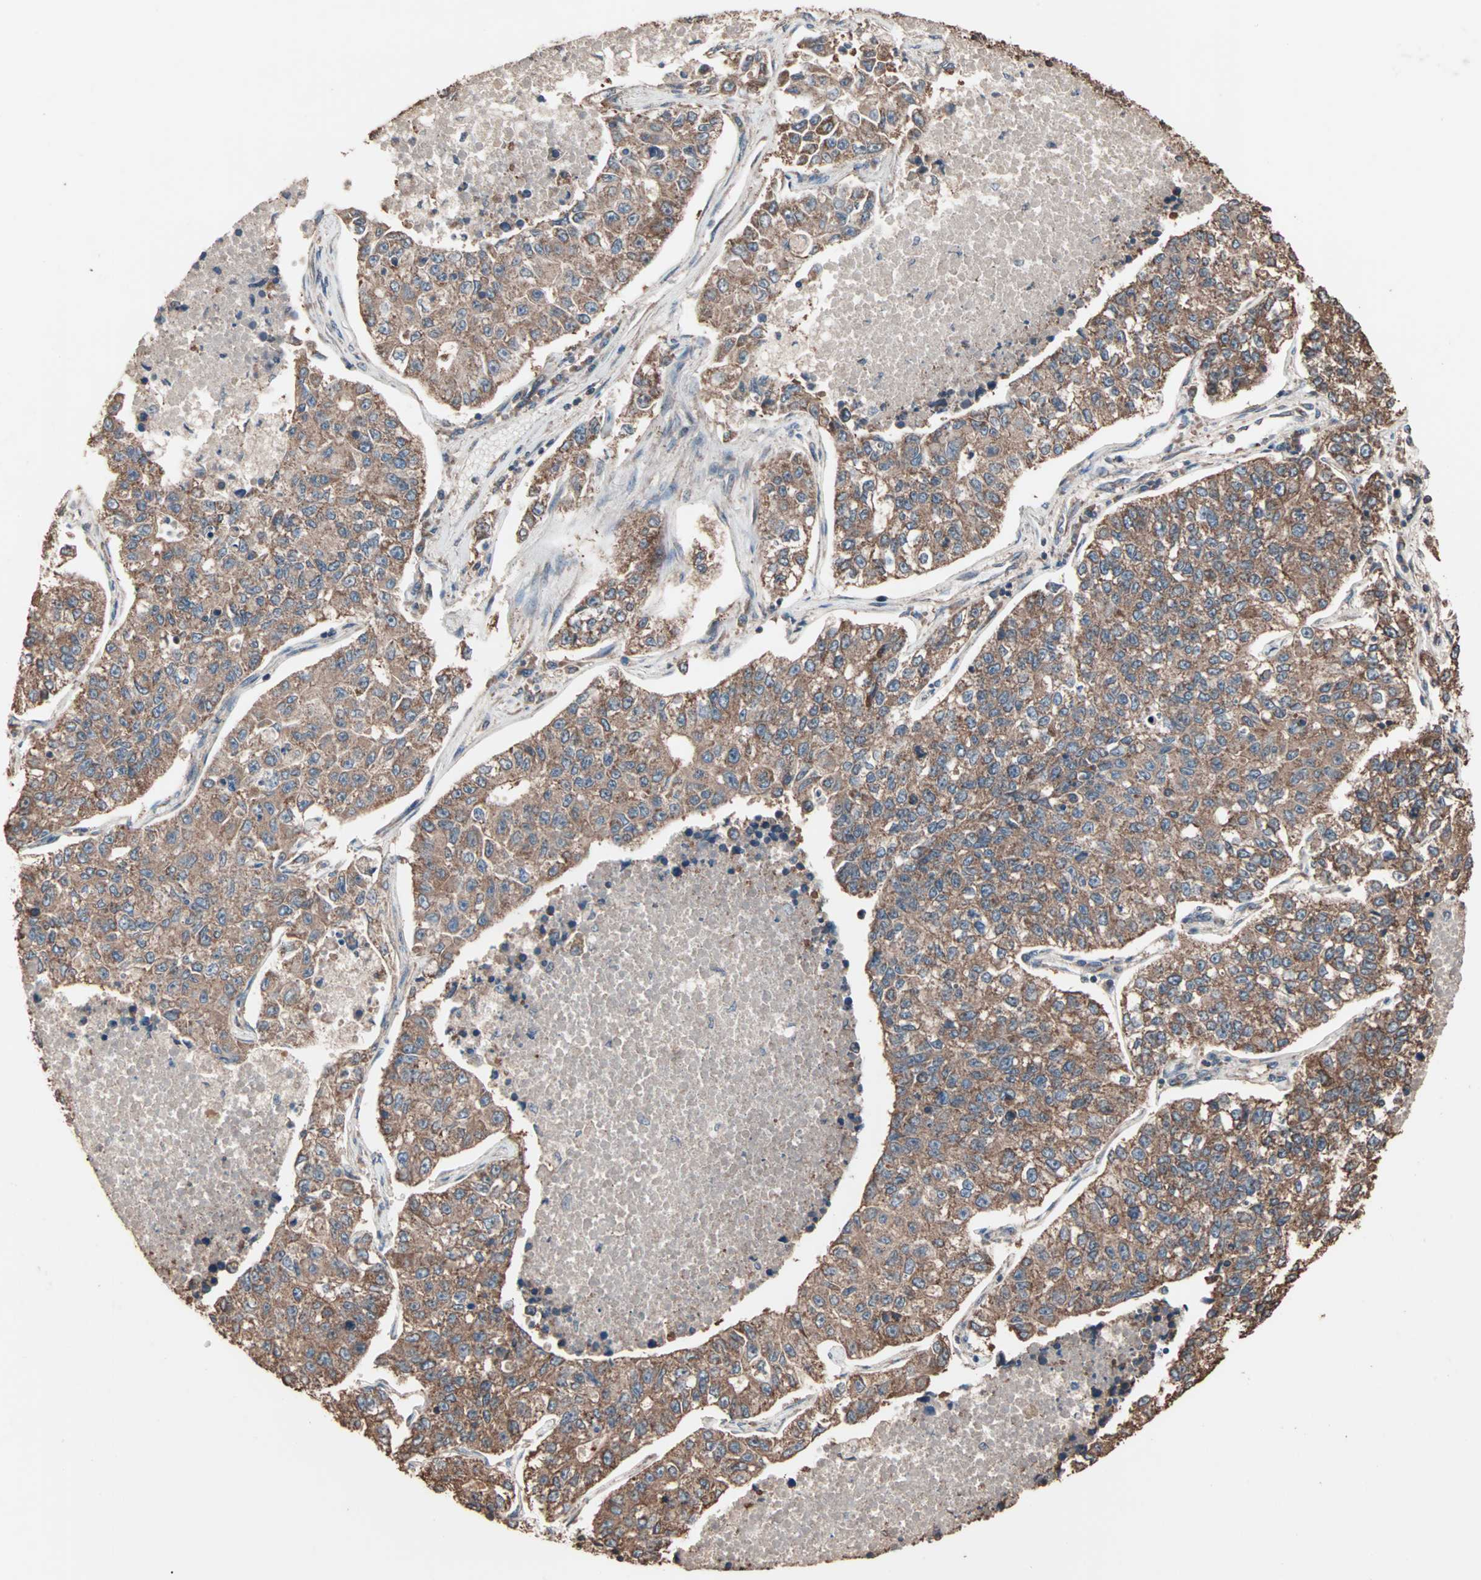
{"staining": {"intensity": "moderate", "quantity": ">75%", "location": "cytoplasmic/membranous"}, "tissue": "lung cancer", "cell_type": "Tumor cells", "image_type": "cancer", "snomed": [{"axis": "morphology", "description": "Adenocarcinoma, NOS"}, {"axis": "topography", "description": "Lung"}], "caption": "Human lung adenocarcinoma stained with a protein marker exhibits moderate staining in tumor cells.", "gene": "MRPL2", "patient": {"sex": "male", "age": 49}}